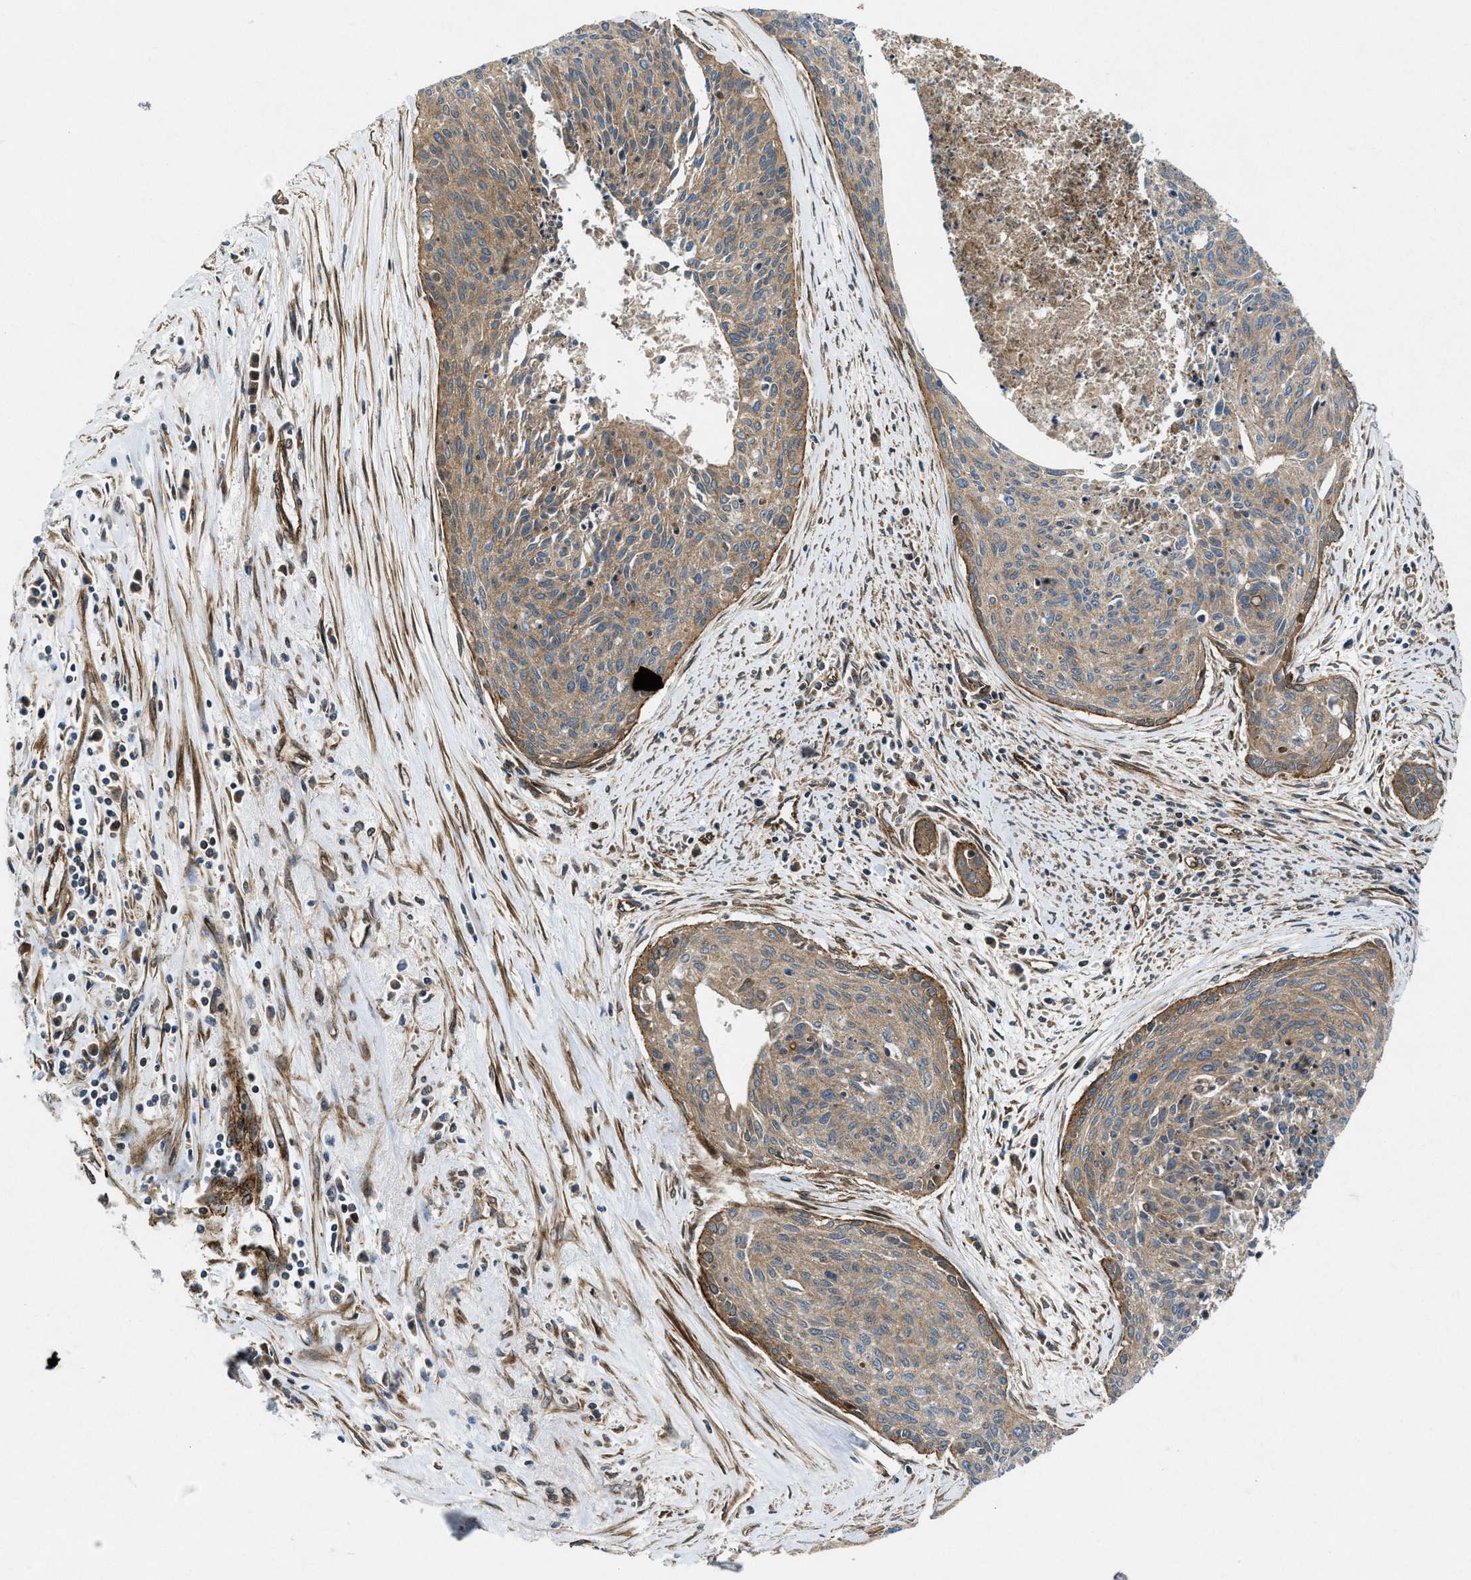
{"staining": {"intensity": "weak", "quantity": ">75%", "location": "cytoplasmic/membranous"}, "tissue": "cervical cancer", "cell_type": "Tumor cells", "image_type": "cancer", "snomed": [{"axis": "morphology", "description": "Squamous cell carcinoma, NOS"}, {"axis": "topography", "description": "Cervix"}], "caption": "The photomicrograph reveals immunohistochemical staining of squamous cell carcinoma (cervical). There is weak cytoplasmic/membranous expression is identified in approximately >75% of tumor cells. (brown staining indicates protein expression, while blue staining denotes nuclei).", "gene": "URGCP", "patient": {"sex": "female", "age": 55}}